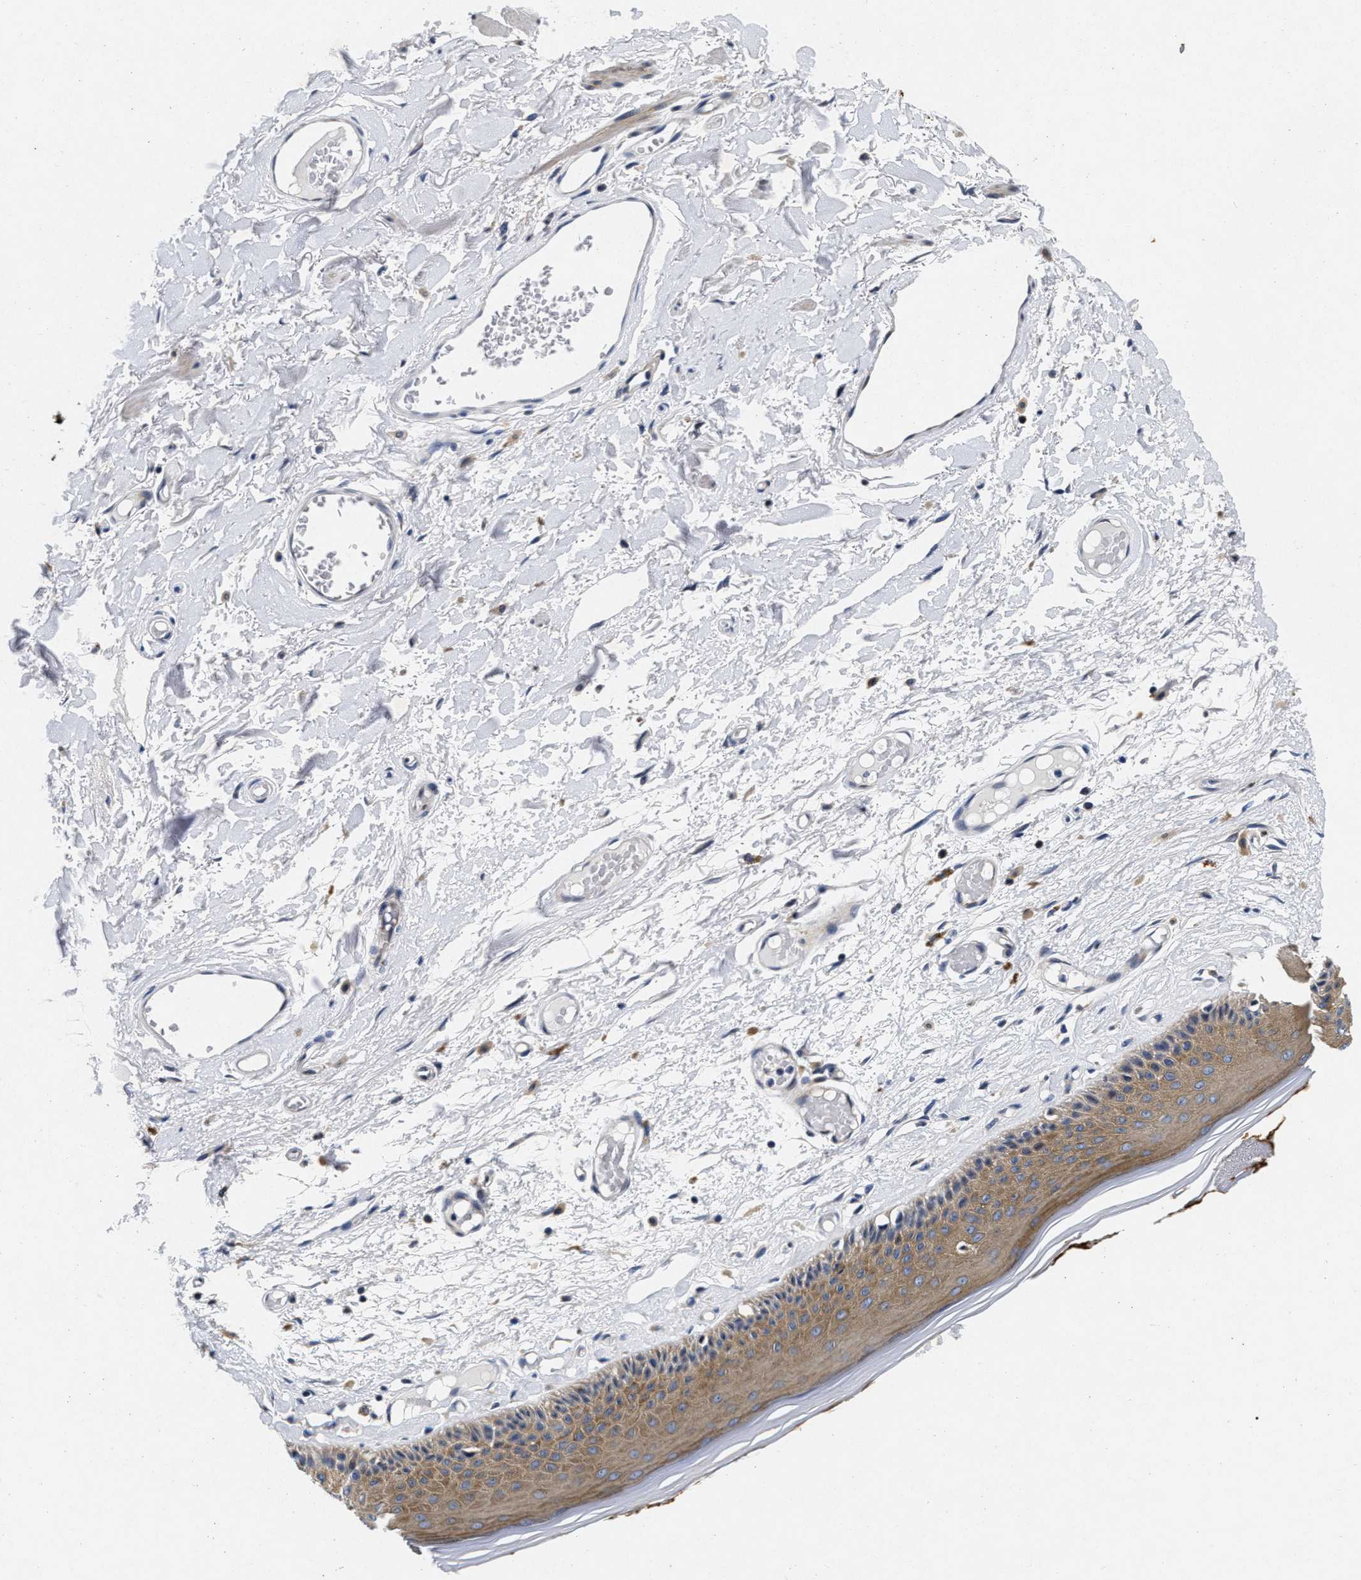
{"staining": {"intensity": "moderate", "quantity": ">75%", "location": "cytoplasmic/membranous"}, "tissue": "skin", "cell_type": "Epidermal cells", "image_type": "normal", "snomed": [{"axis": "morphology", "description": "Normal tissue, NOS"}, {"axis": "topography", "description": "Vulva"}], "caption": "Immunohistochemical staining of unremarkable human skin exhibits moderate cytoplasmic/membranous protein positivity in about >75% of epidermal cells. (brown staining indicates protein expression, while blue staining denotes nuclei).", "gene": "LAD1", "patient": {"sex": "female", "age": 73}}